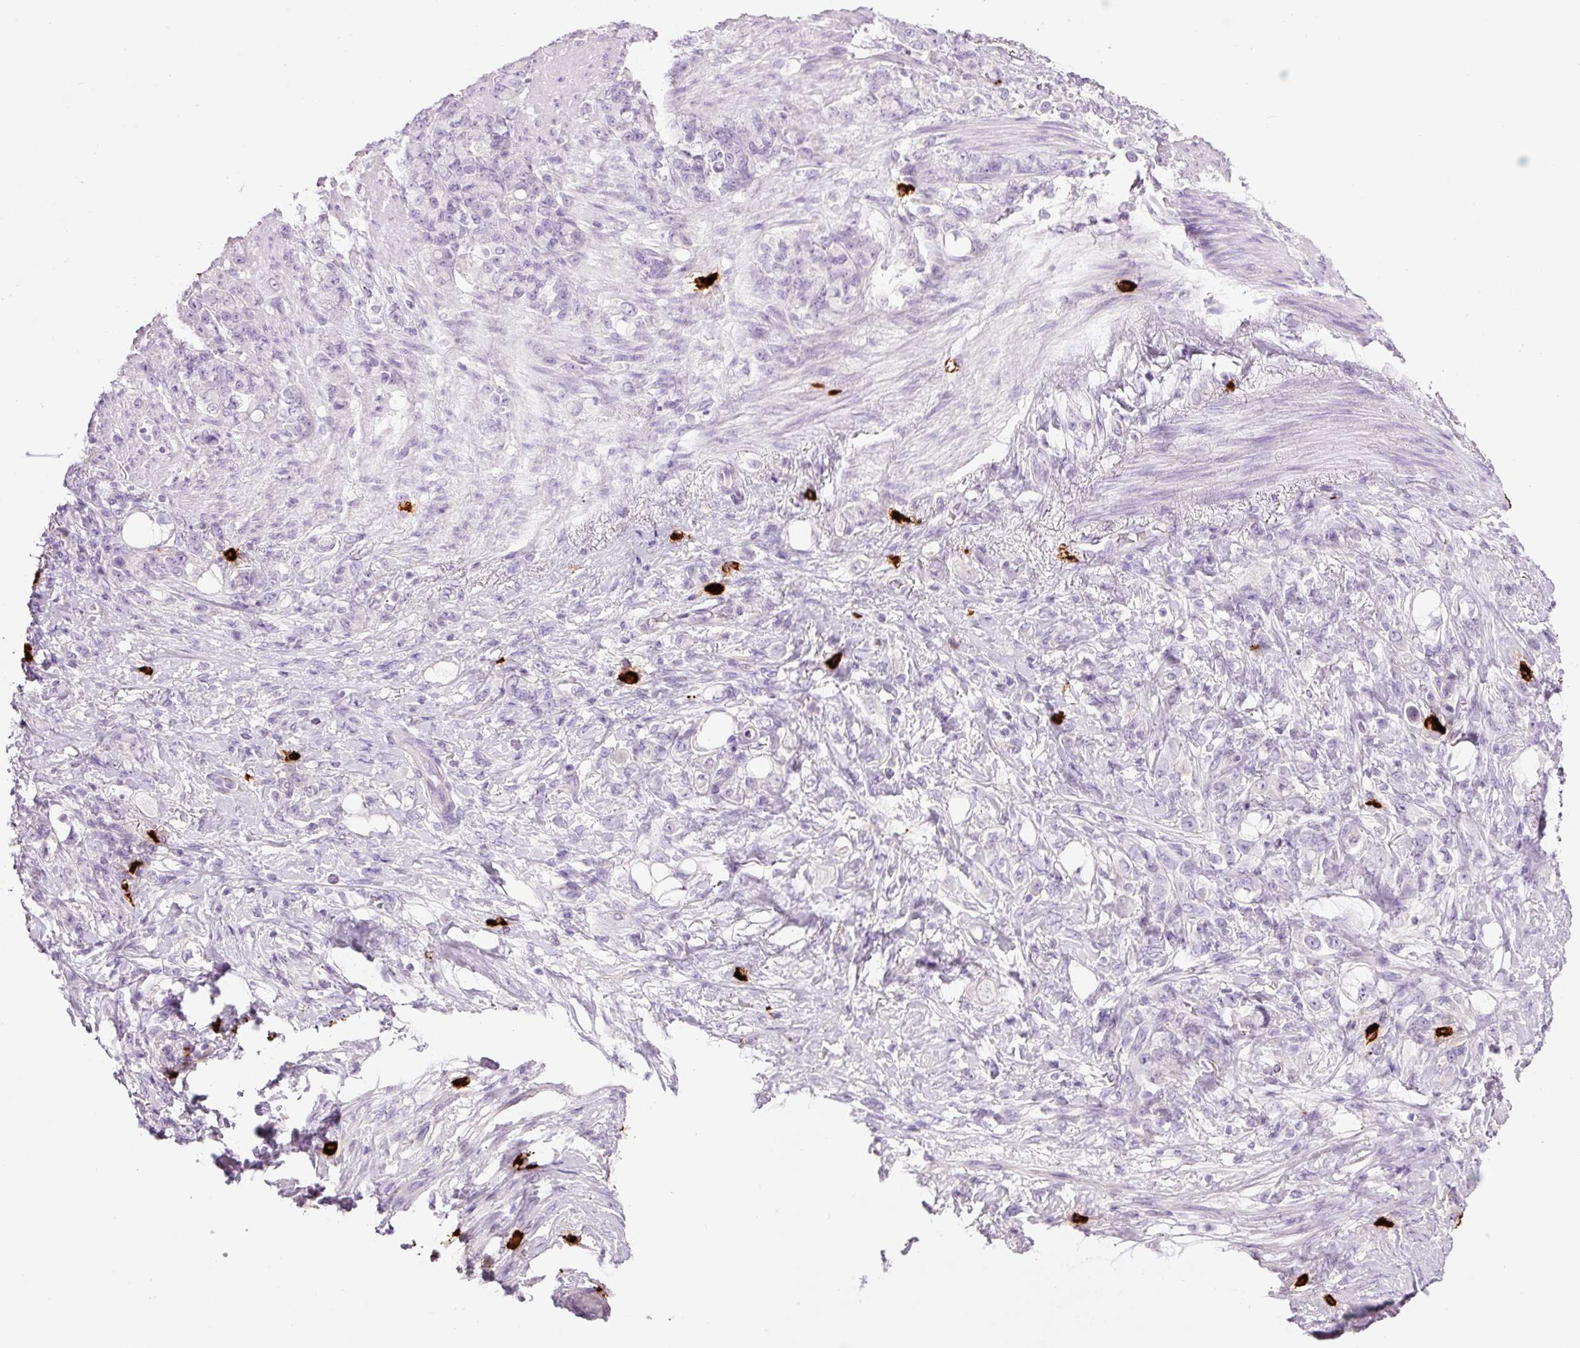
{"staining": {"intensity": "negative", "quantity": "none", "location": "none"}, "tissue": "stomach cancer", "cell_type": "Tumor cells", "image_type": "cancer", "snomed": [{"axis": "morphology", "description": "Adenocarcinoma, NOS"}, {"axis": "topography", "description": "Stomach"}], "caption": "The photomicrograph displays no significant expression in tumor cells of stomach adenocarcinoma. (DAB IHC visualized using brightfield microscopy, high magnification).", "gene": "CMA1", "patient": {"sex": "female", "age": 79}}